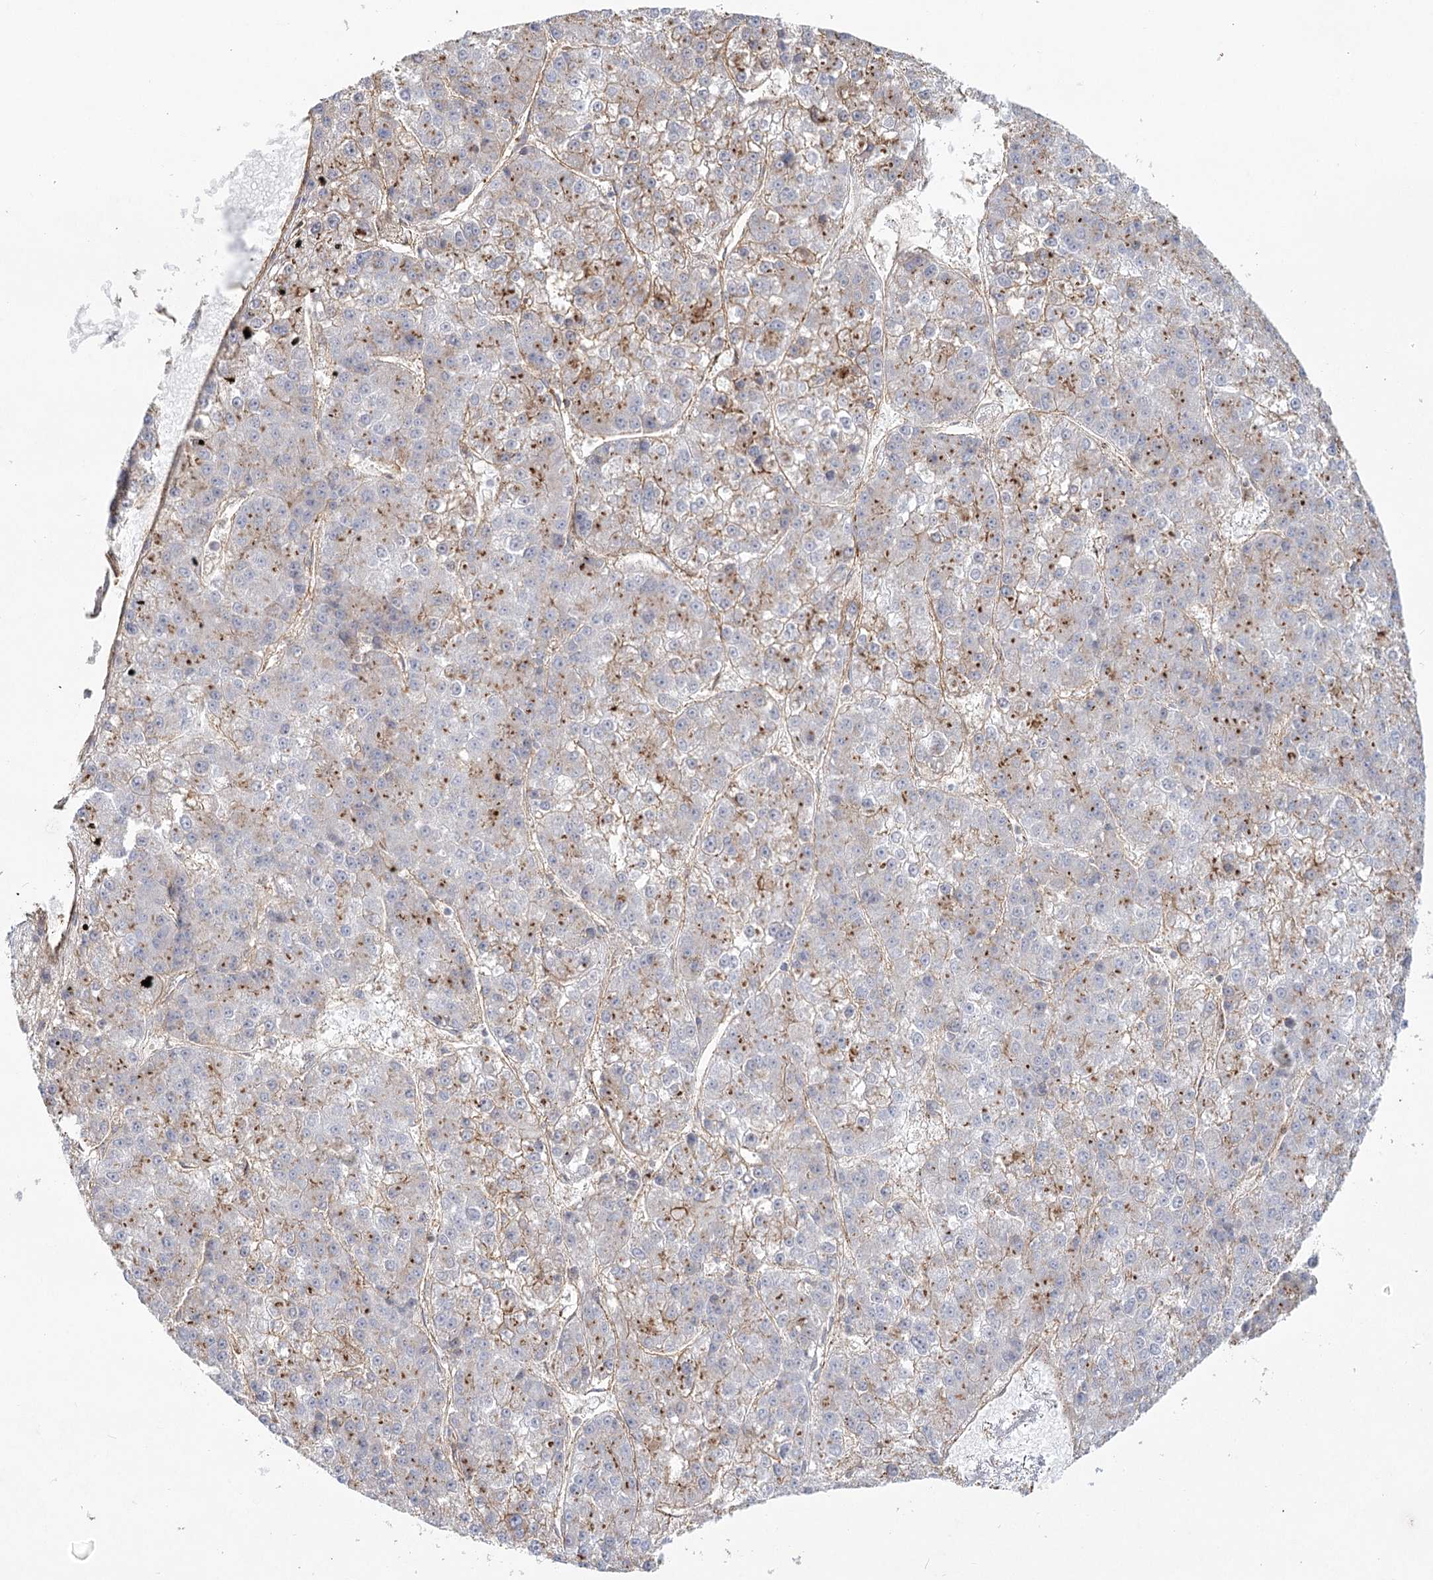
{"staining": {"intensity": "moderate", "quantity": "<25%", "location": "cytoplasmic/membranous"}, "tissue": "liver cancer", "cell_type": "Tumor cells", "image_type": "cancer", "snomed": [{"axis": "morphology", "description": "Carcinoma, Hepatocellular, NOS"}, {"axis": "topography", "description": "Liver"}], "caption": "Liver cancer tissue reveals moderate cytoplasmic/membranous expression in approximately <25% of tumor cells", "gene": "KBTBD4", "patient": {"sex": "female", "age": 73}}